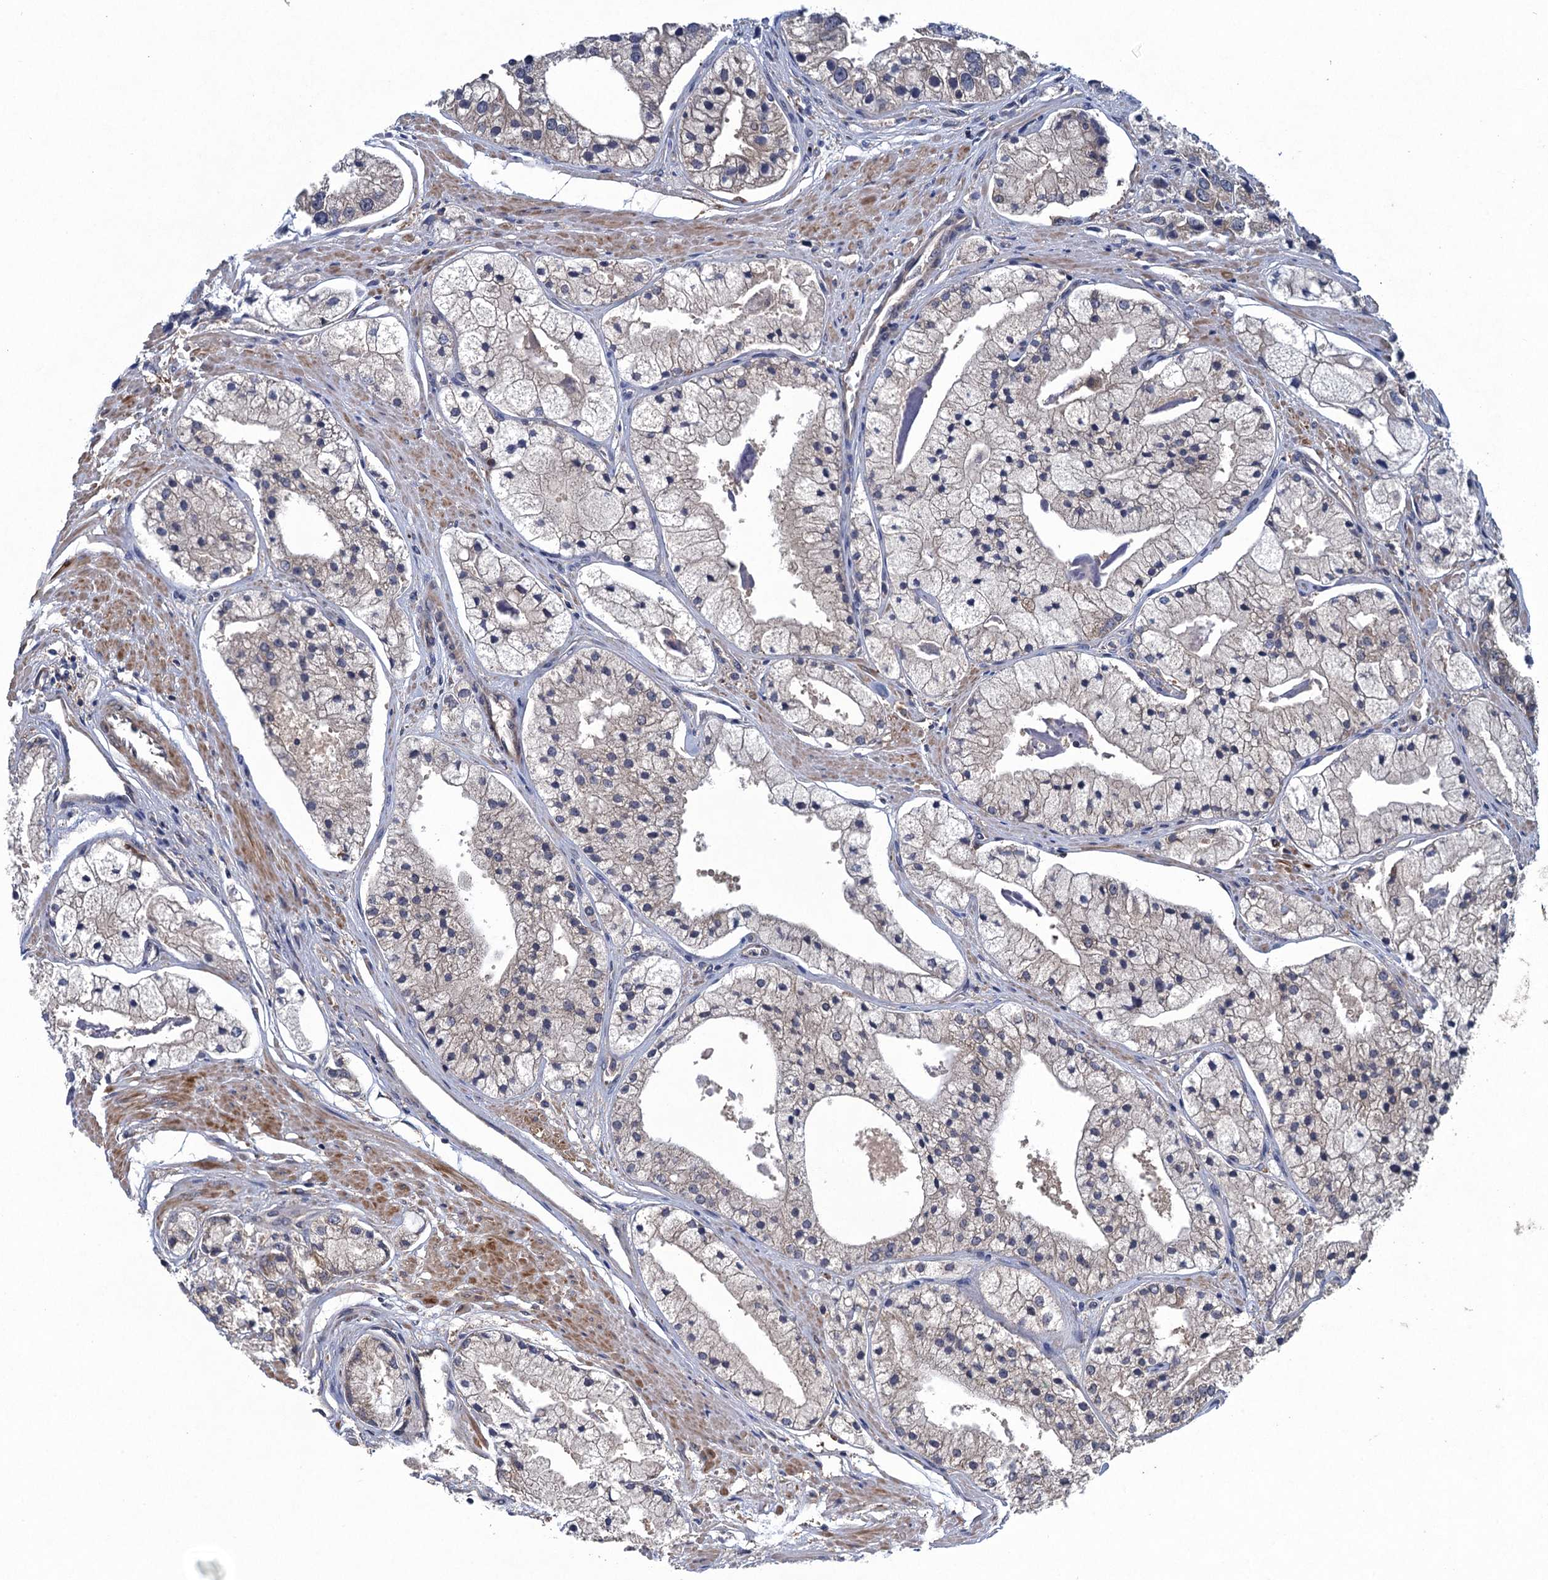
{"staining": {"intensity": "negative", "quantity": "none", "location": "none"}, "tissue": "prostate cancer", "cell_type": "Tumor cells", "image_type": "cancer", "snomed": [{"axis": "morphology", "description": "Adenocarcinoma, High grade"}, {"axis": "topography", "description": "Prostate"}], "caption": "Protein analysis of high-grade adenocarcinoma (prostate) demonstrates no significant positivity in tumor cells.", "gene": "CNTN5", "patient": {"sex": "male", "age": 50}}